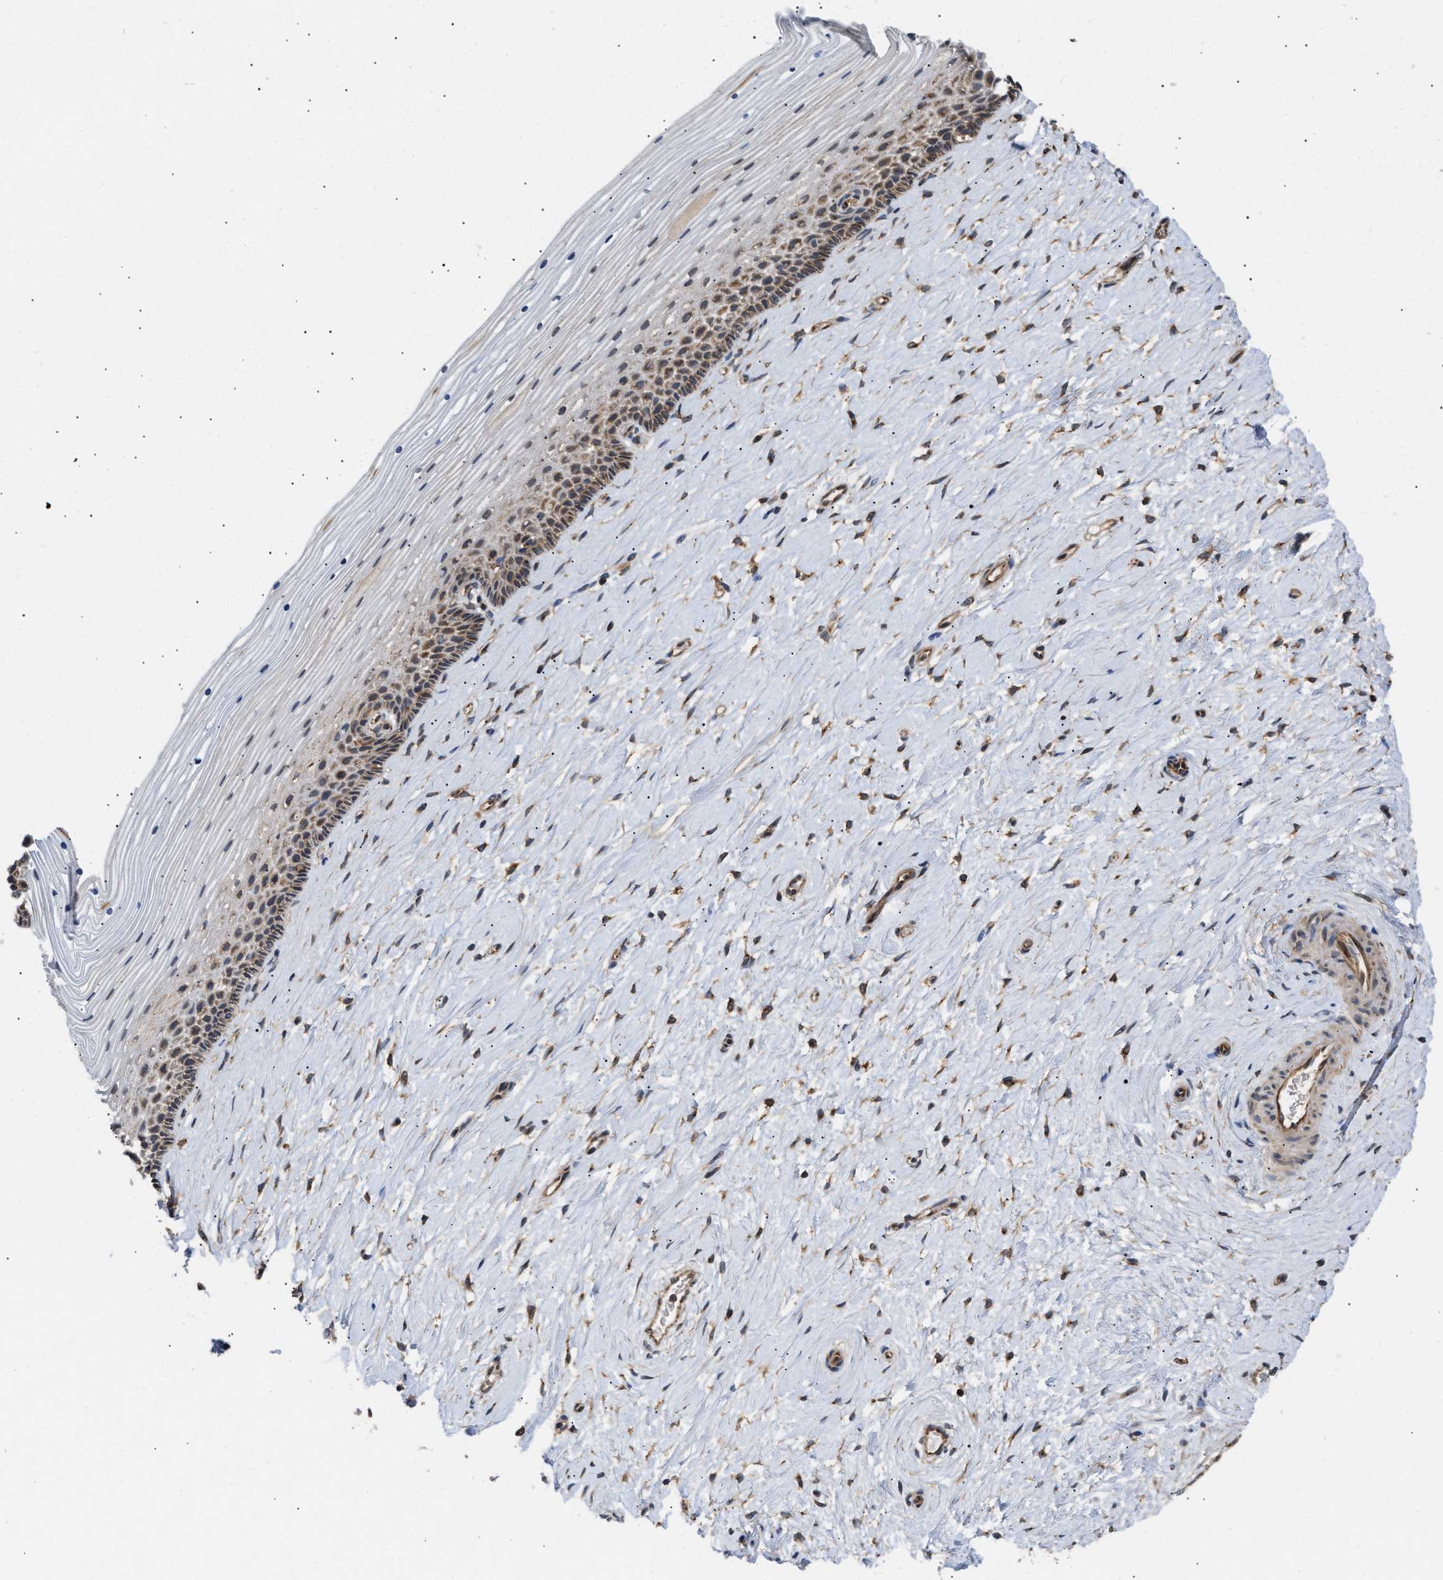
{"staining": {"intensity": "moderate", "quantity": ">75%", "location": "cytoplasmic/membranous"}, "tissue": "cervix", "cell_type": "Squamous epithelial cells", "image_type": "normal", "snomed": [{"axis": "morphology", "description": "Normal tissue, NOS"}, {"axis": "topography", "description": "Cervix"}], "caption": "Protein analysis of normal cervix shows moderate cytoplasmic/membranous staining in about >75% of squamous epithelial cells.", "gene": "LAPTM4B", "patient": {"sex": "female", "age": 39}}